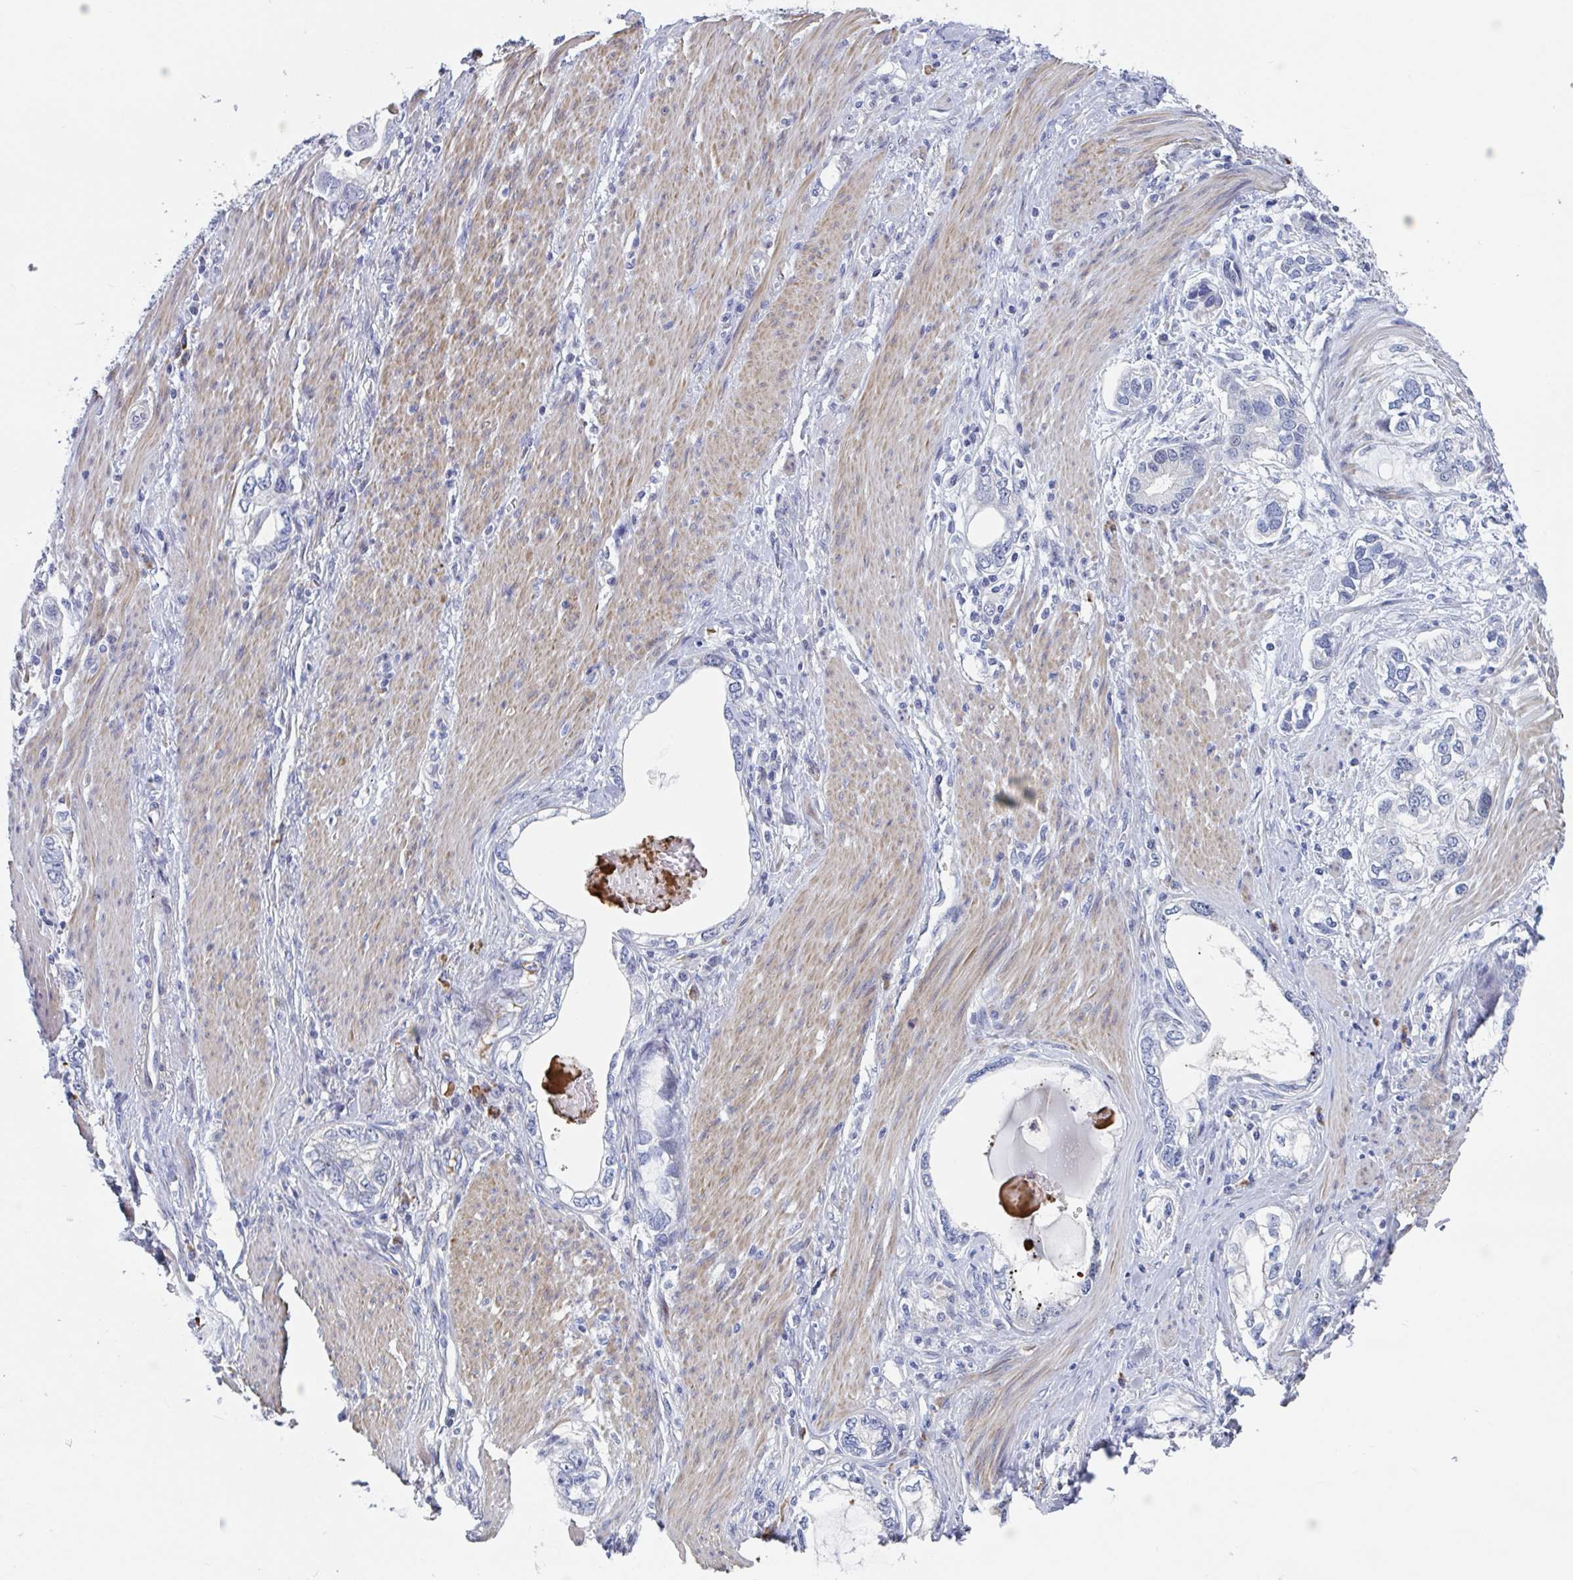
{"staining": {"intensity": "negative", "quantity": "none", "location": "none"}, "tissue": "stomach cancer", "cell_type": "Tumor cells", "image_type": "cancer", "snomed": [{"axis": "morphology", "description": "Adenocarcinoma, NOS"}, {"axis": "topography", "description": "Stomach, lower"}], "caption": "Immunohistochemistry histopathology image of neoplastic tissue: stomach adenocarcinoma stained with DAB (3,3'-diaminobenzidine) displays no significant protein positivity in tumor cells.", "gene": "CENPT", "patient": {"sex": "female", "age": 93}}